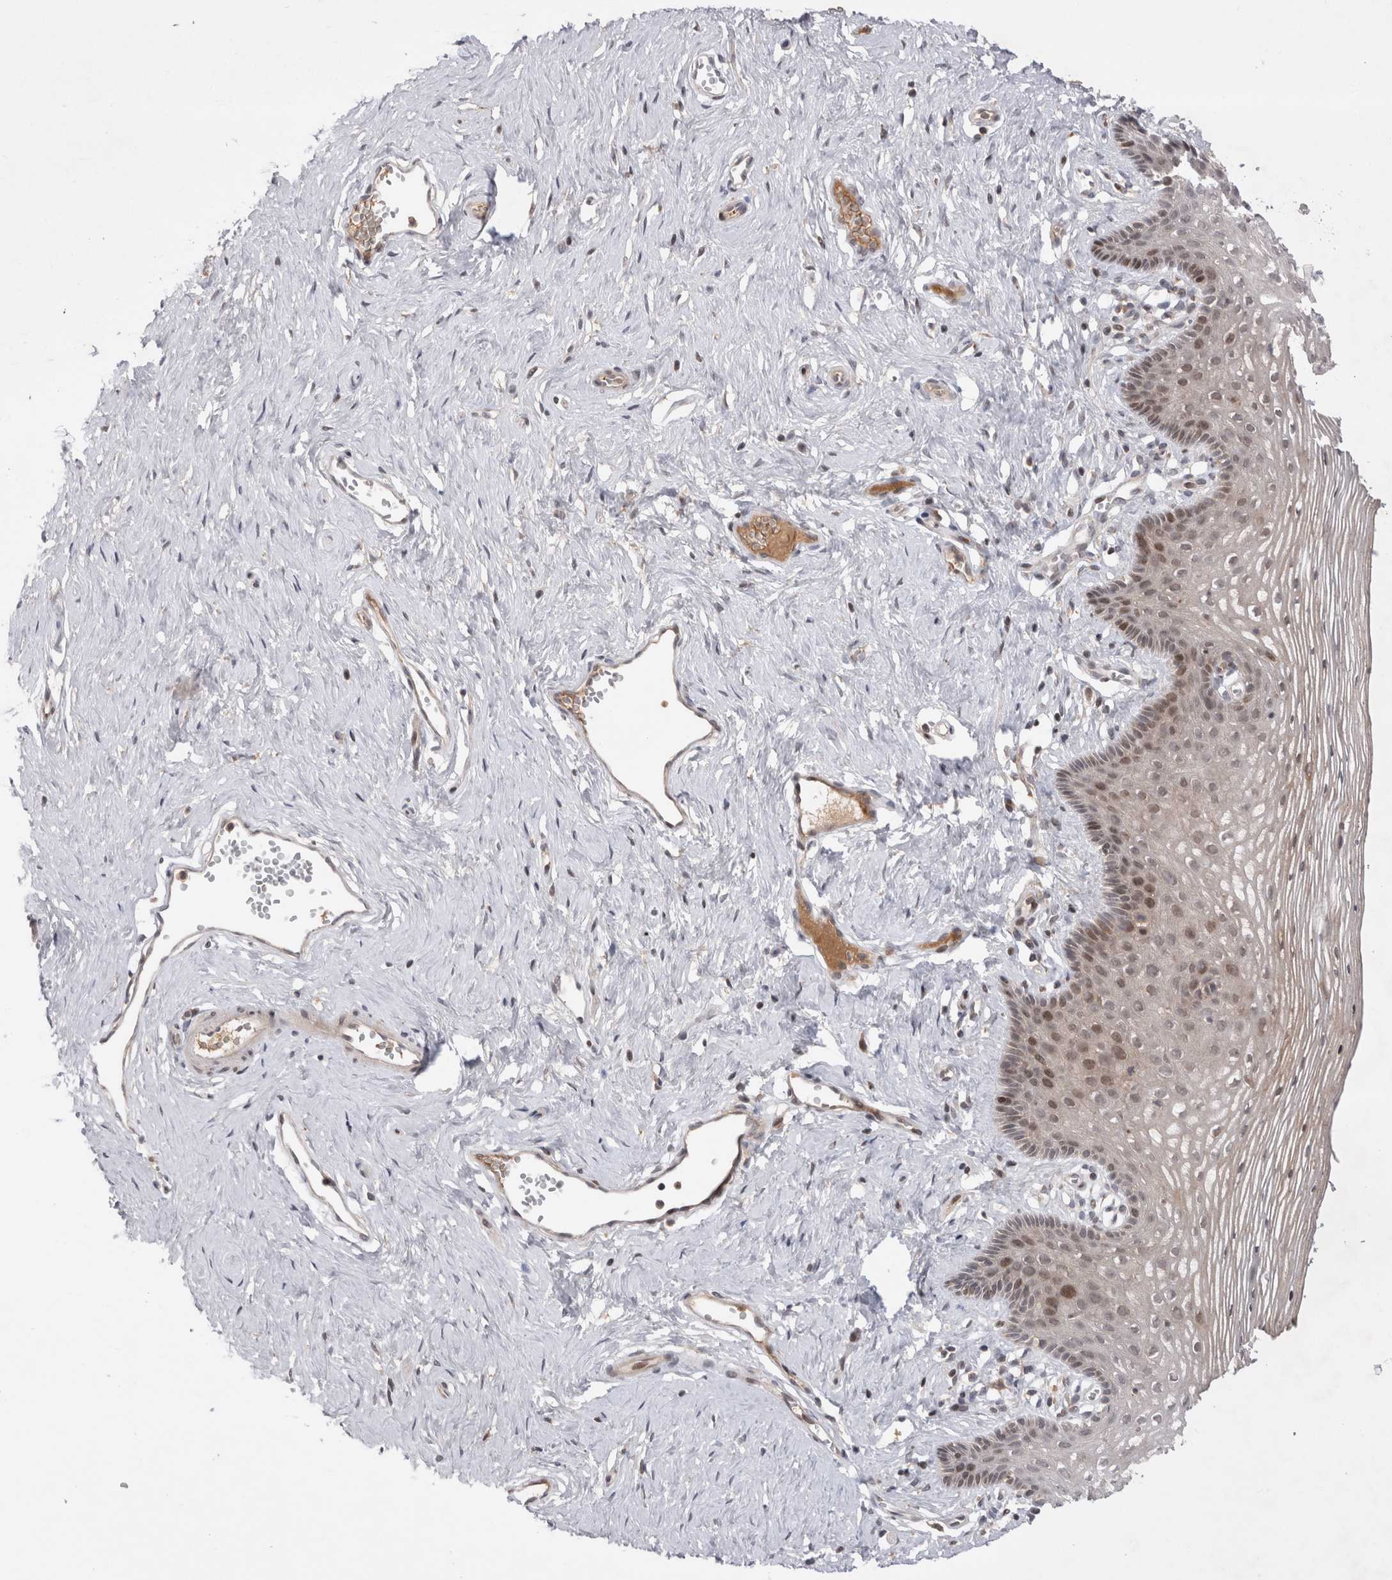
{"staining": {"intensity": "moderate", "quantity": "<25%", "location": "nuclear"}, "tissue": "vagina", "cell_type": "Squamous epithelial cells", "image_type": "normal", "snomed": [{"axis": "morphology", "description": "Normal tissue, NOS"}, {"axis": "topography", "description": "Vagina"}], "caption": "Immunohistochemical staining of normal vagina exhibits moderate nuclear protein staining in about <25% of squamous epithelial cells.", "gene": "PLEKHM1", "patient": {"sex": "female", "age": 32}}